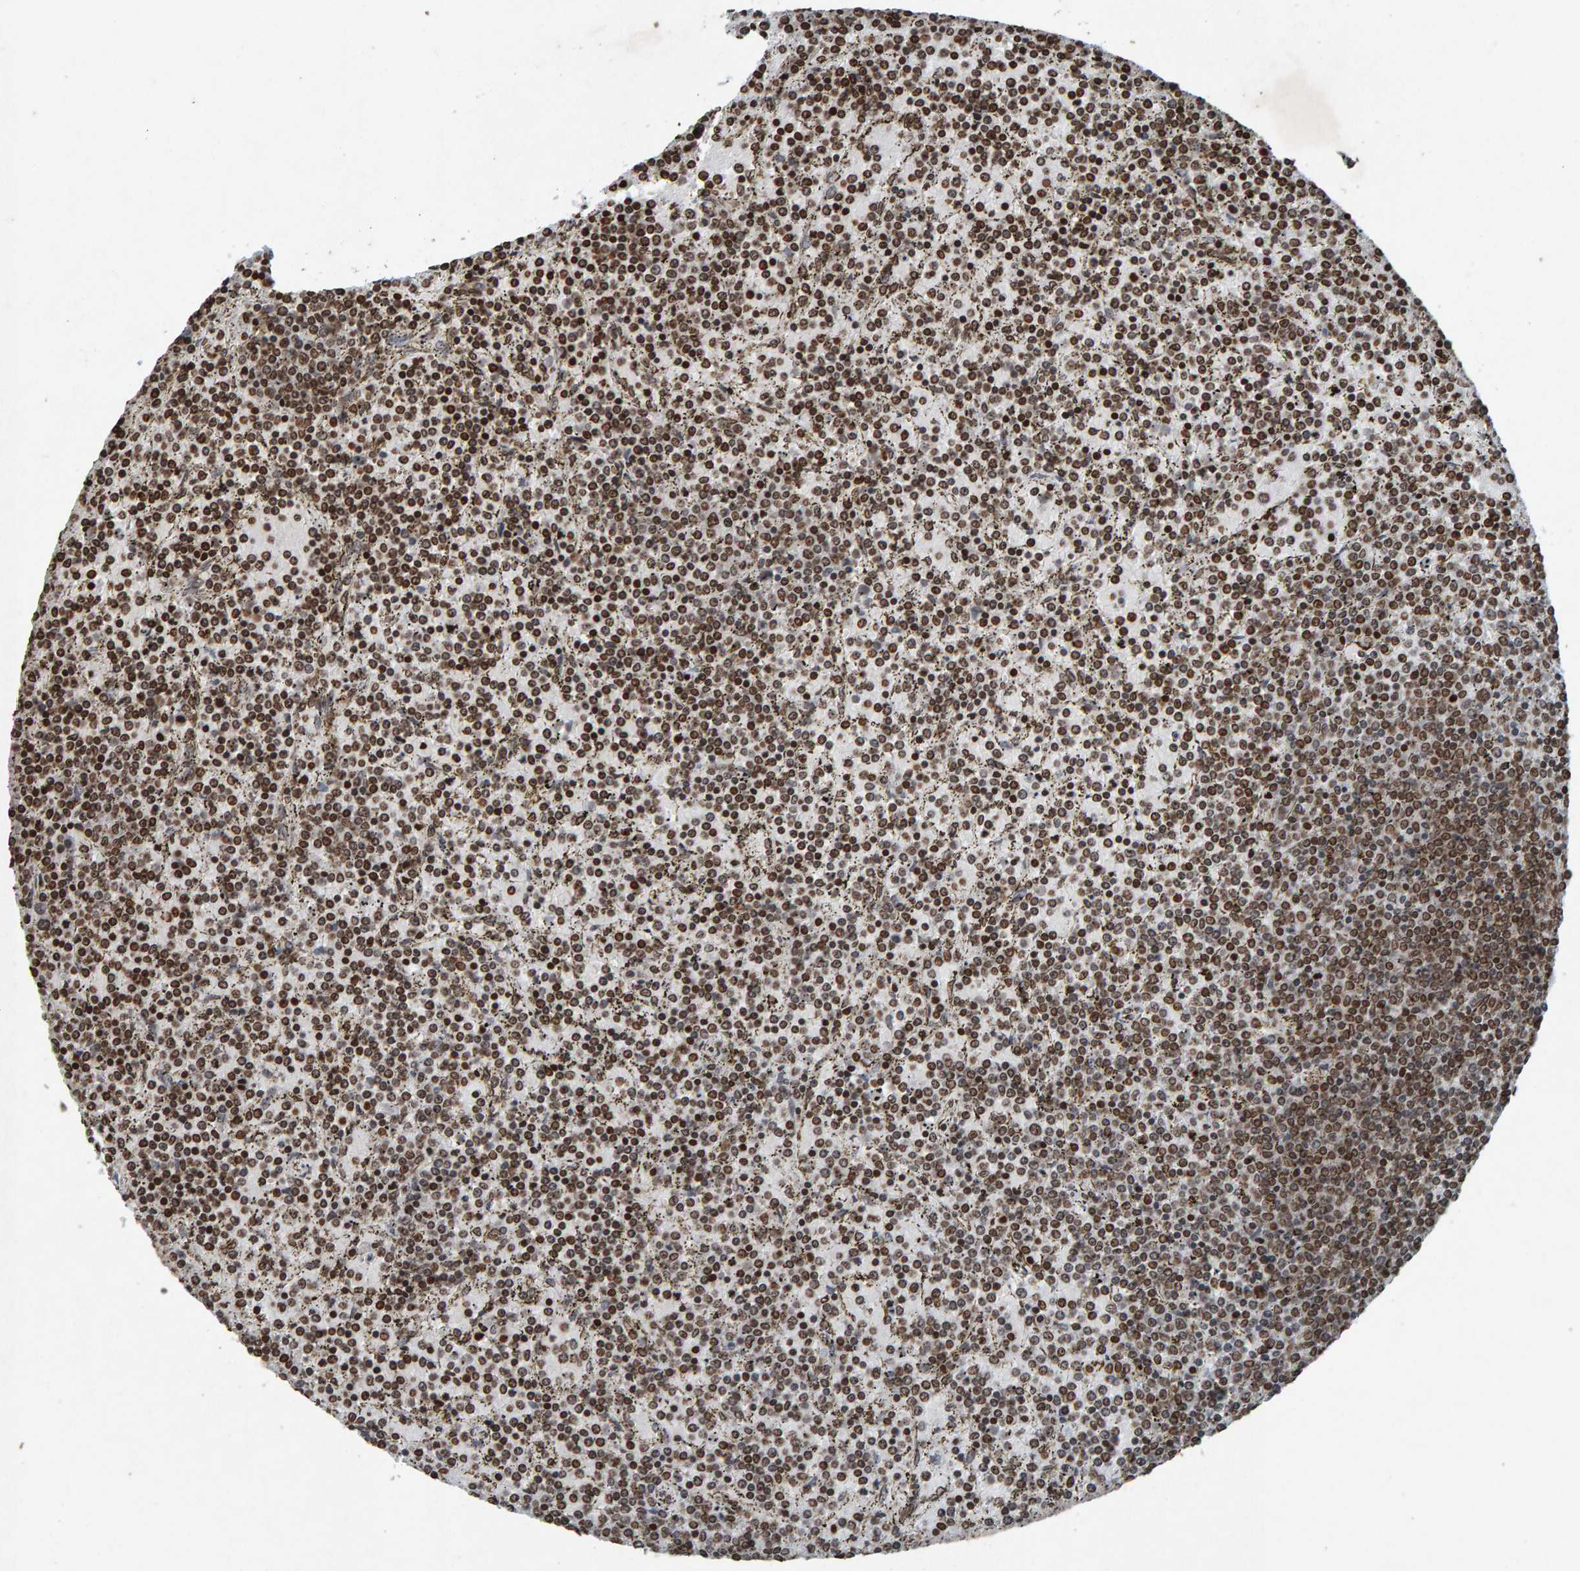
{"staining": {"intensity": "strong", "quantity": ">75%", "location": "nuclear"}, "tissue": "lymphoma", "cell_type": "Tumor cells", "image_type": "cancer", "snomed": [{"axis": "morphology", "description": "Malignant lymphoma, non-Hodgkin's type, Low grade"}, {"axis": "topography", "description": "Spleen"}], "caption": "Protein expression analysis of low-grade malignant lymphoma, non-Hodgkin's type reveals strong nuclear expression in about >75% of tumor cells.", "gene": "H2AZ1", "patient": {"sex": "female", "age": 77}}